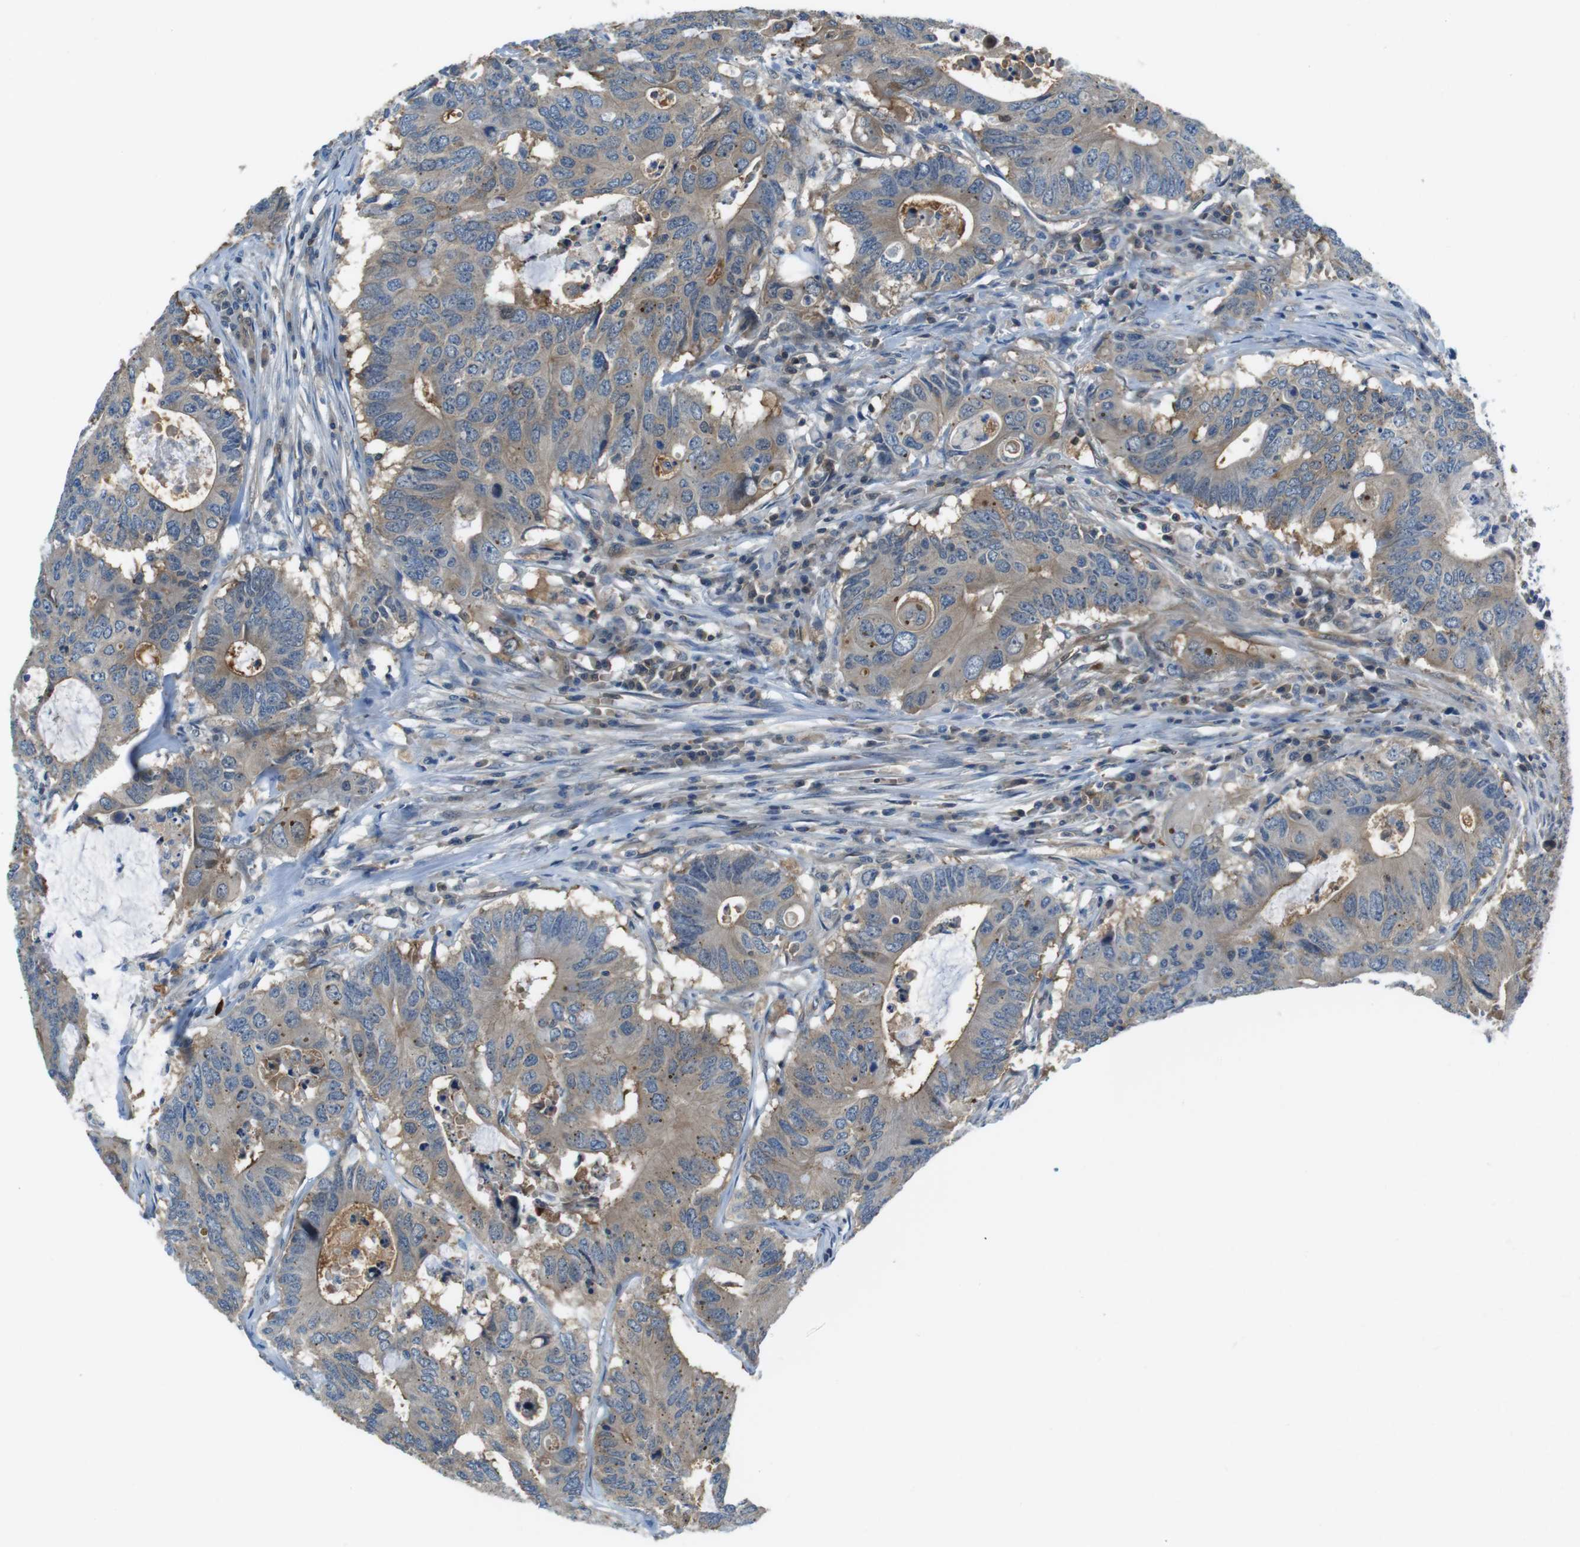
{"staining": {"intensity": "weak", "quantity": ">75%", "location": "cytoplasmic/membranous"}, "tissue": "colorectal cancer", "cell_type": "Tumor cells", "image_type": "cancer", "snomed": [{"axis": "morphology", "description": "Adenocarcinoma, NOS"}, {"axis": "topography", "description": "Colon"}], "caption": "Protein analysis of adenocarcinoma (colorectal) tissue demonstrates weak cytoplasmic/membranous expression in about >75% of tumor cells. (DAB (3,3'-diaminobenzidine) IHC with brightfield microscopy, high magnification).", "gene": "TES", "patient": {"sex": "male", "age": 71}}